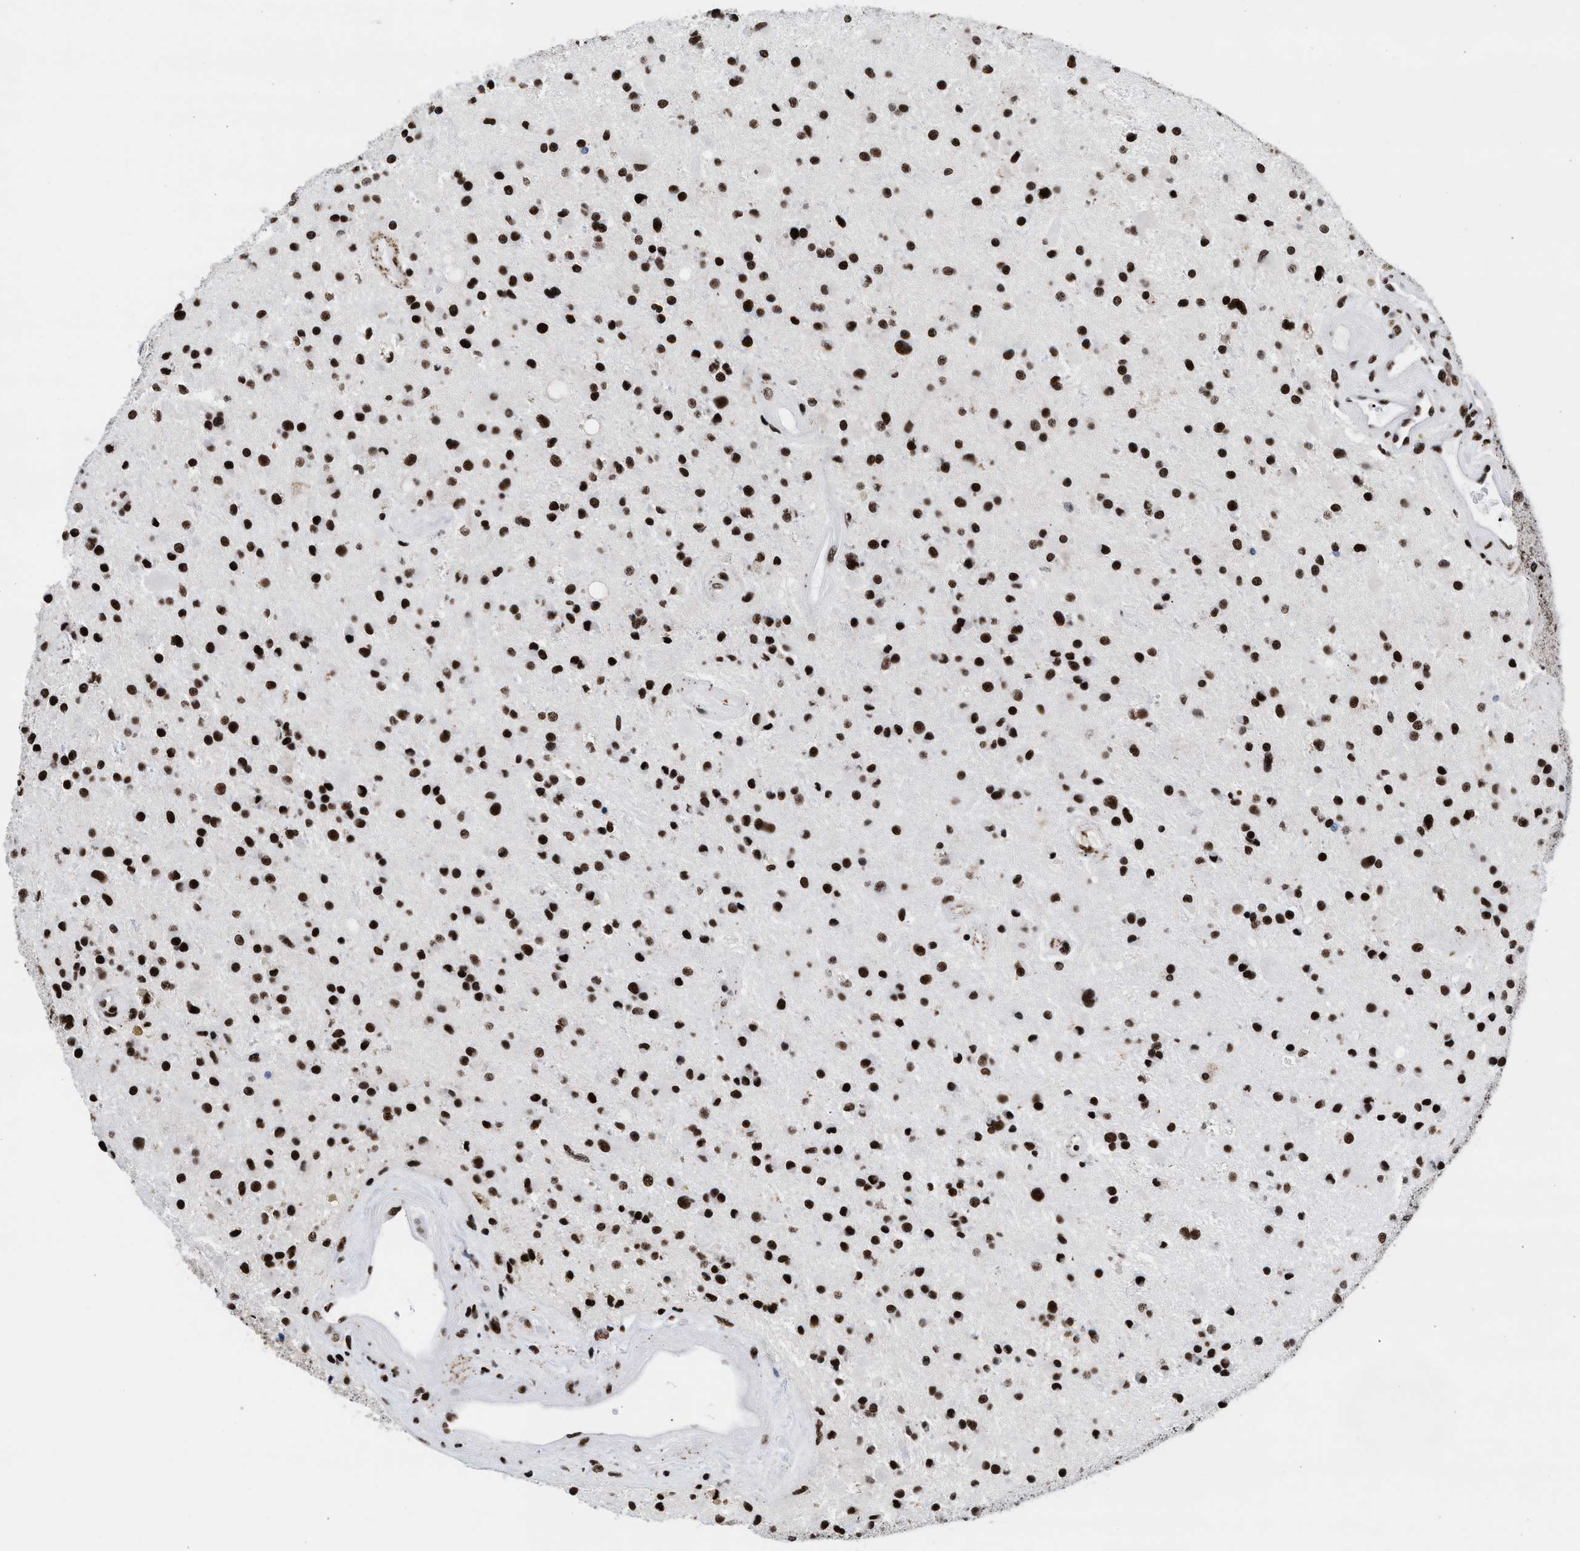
{"staining": {"intensity": "strong", "quantity": "25%-75%", "location": "nuclear"}, "tissue": "glioma", "cell_type": "Tumor cells", "image_type": "cancer", "snomed": [{"axis": "morphology", "description": "Glioma, malignant, Low grade"}, {"axis": "topography", "description": "Brain"}], "caption": "Immunohistochemical staining of glioma demonstrates high levels of strong nuclear protein staining in about 25%-75% of tumor cells.", "gene": "RAD21", "patient": {"sex": "male", "age": 58}}